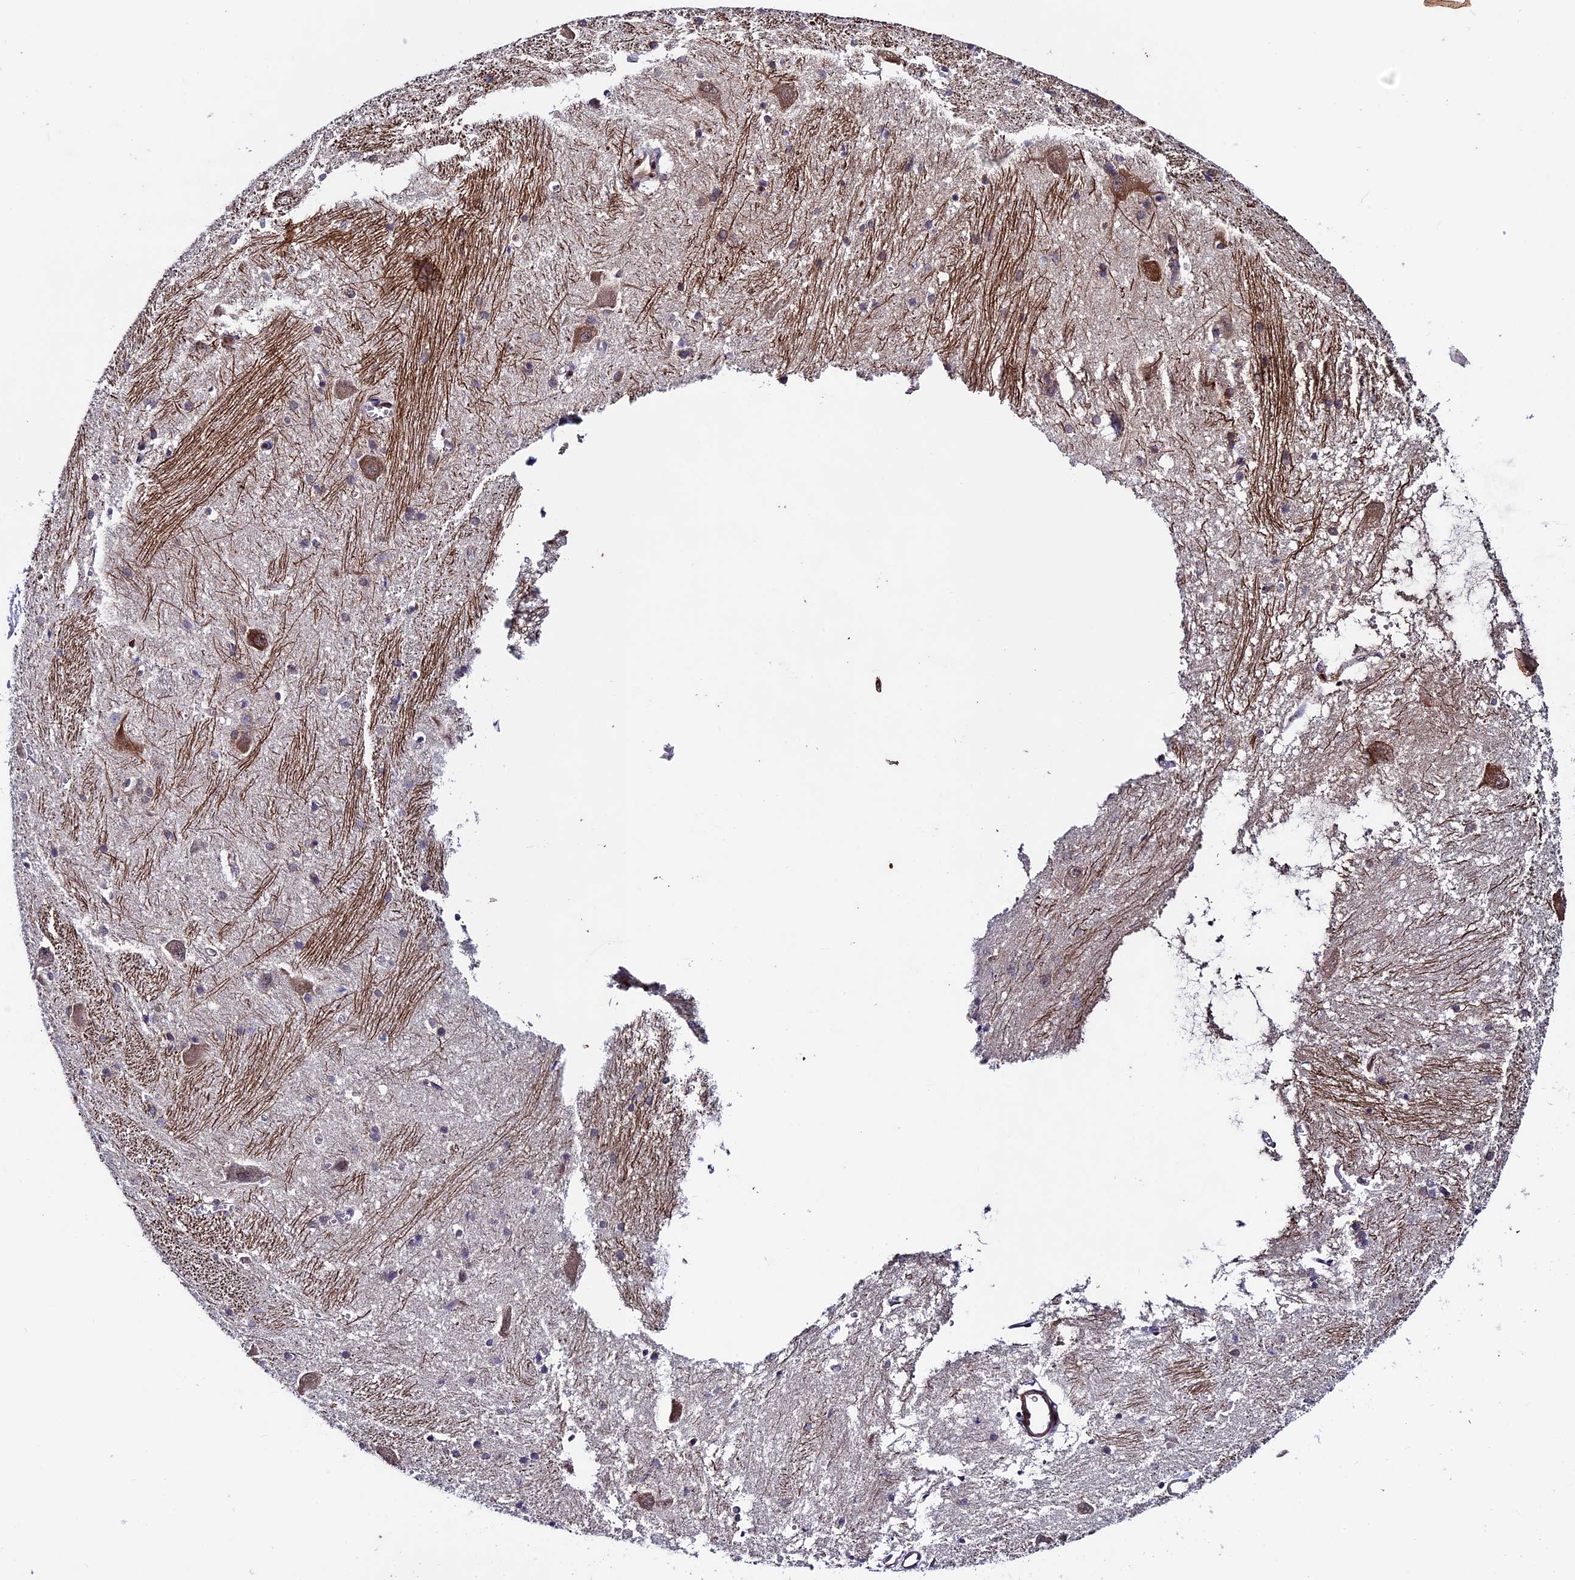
{"staining": {"intensity": "negative", "quantity": "none", "location": "none"}, "tissue": "caudate", "cell_type": "Glial cells", "image_type": "normal", "snomed": [{"axis": "morphology", "description": "Normal tissue, NOS"}, {"axis": "topography", "description": "Lateral ventricle wall"}], "caption": "Micrograph shows no protein positivity in glial cells of benign caudate.", "gene": "SIPA1L3", "patient": {"sex": "male", "age": 37}}